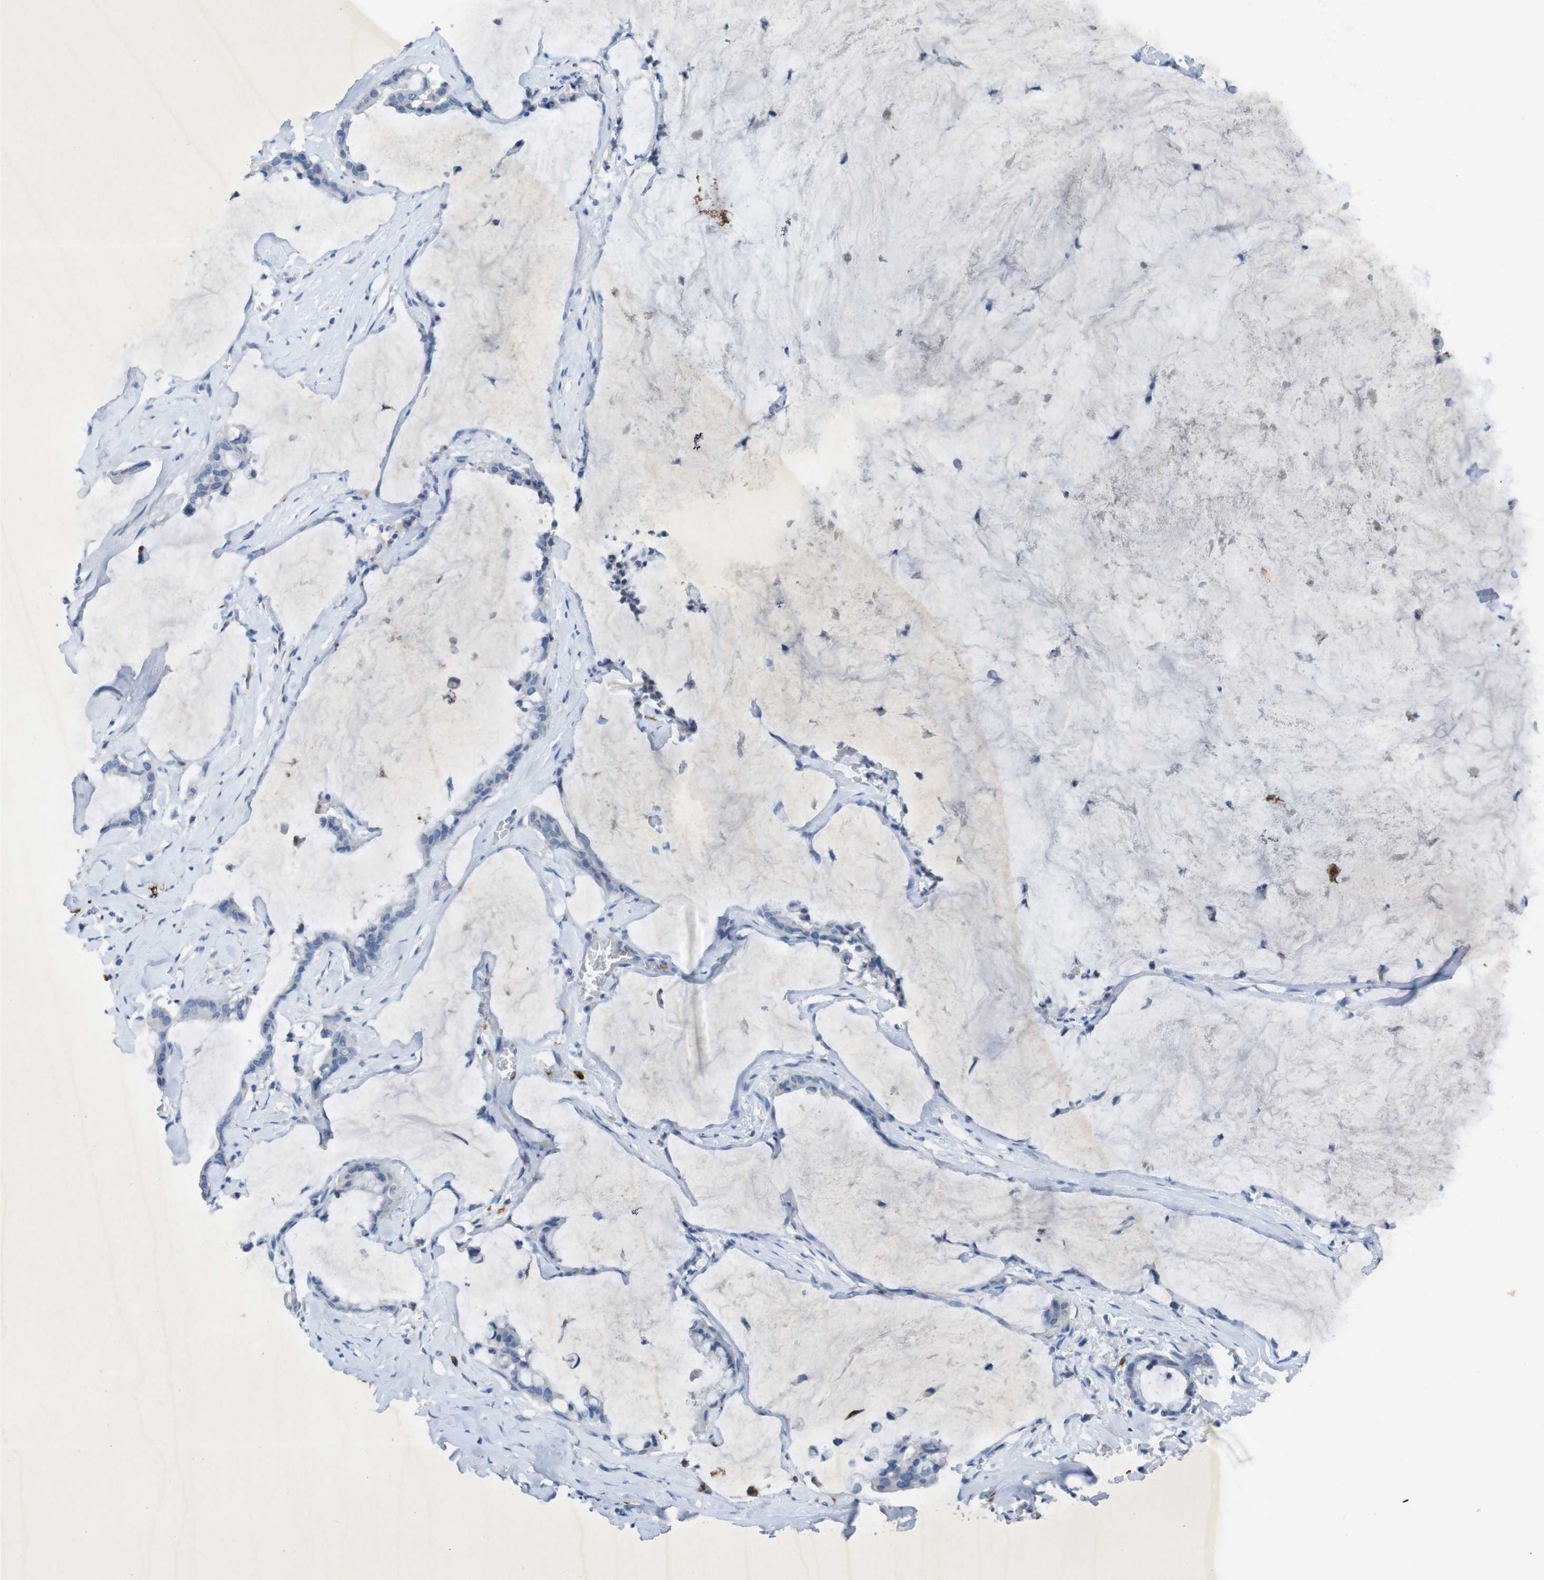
{"staining": {"intensity": "negative", "quantity": "none", "location": "none"}, "tissue": "pancreatic cancer", "cell_type": "Tumor cells", "image_type": "cancer", "snomed": [{"axis": "morphology", "description": "Adenocarcinoma, NOS"}, {"axis": "topography", "description": "Pancreas"}], "caption": "Immunohistochemistry (IHC) photomicrograph of pancreatic cancer (adenocarcinoma) stained for a protein (brown), which exhibits no expression in tumor cells. Nuclei are stained in blue.", "gene": "CD320", "patient": {"sex": "male", "age": 41}}